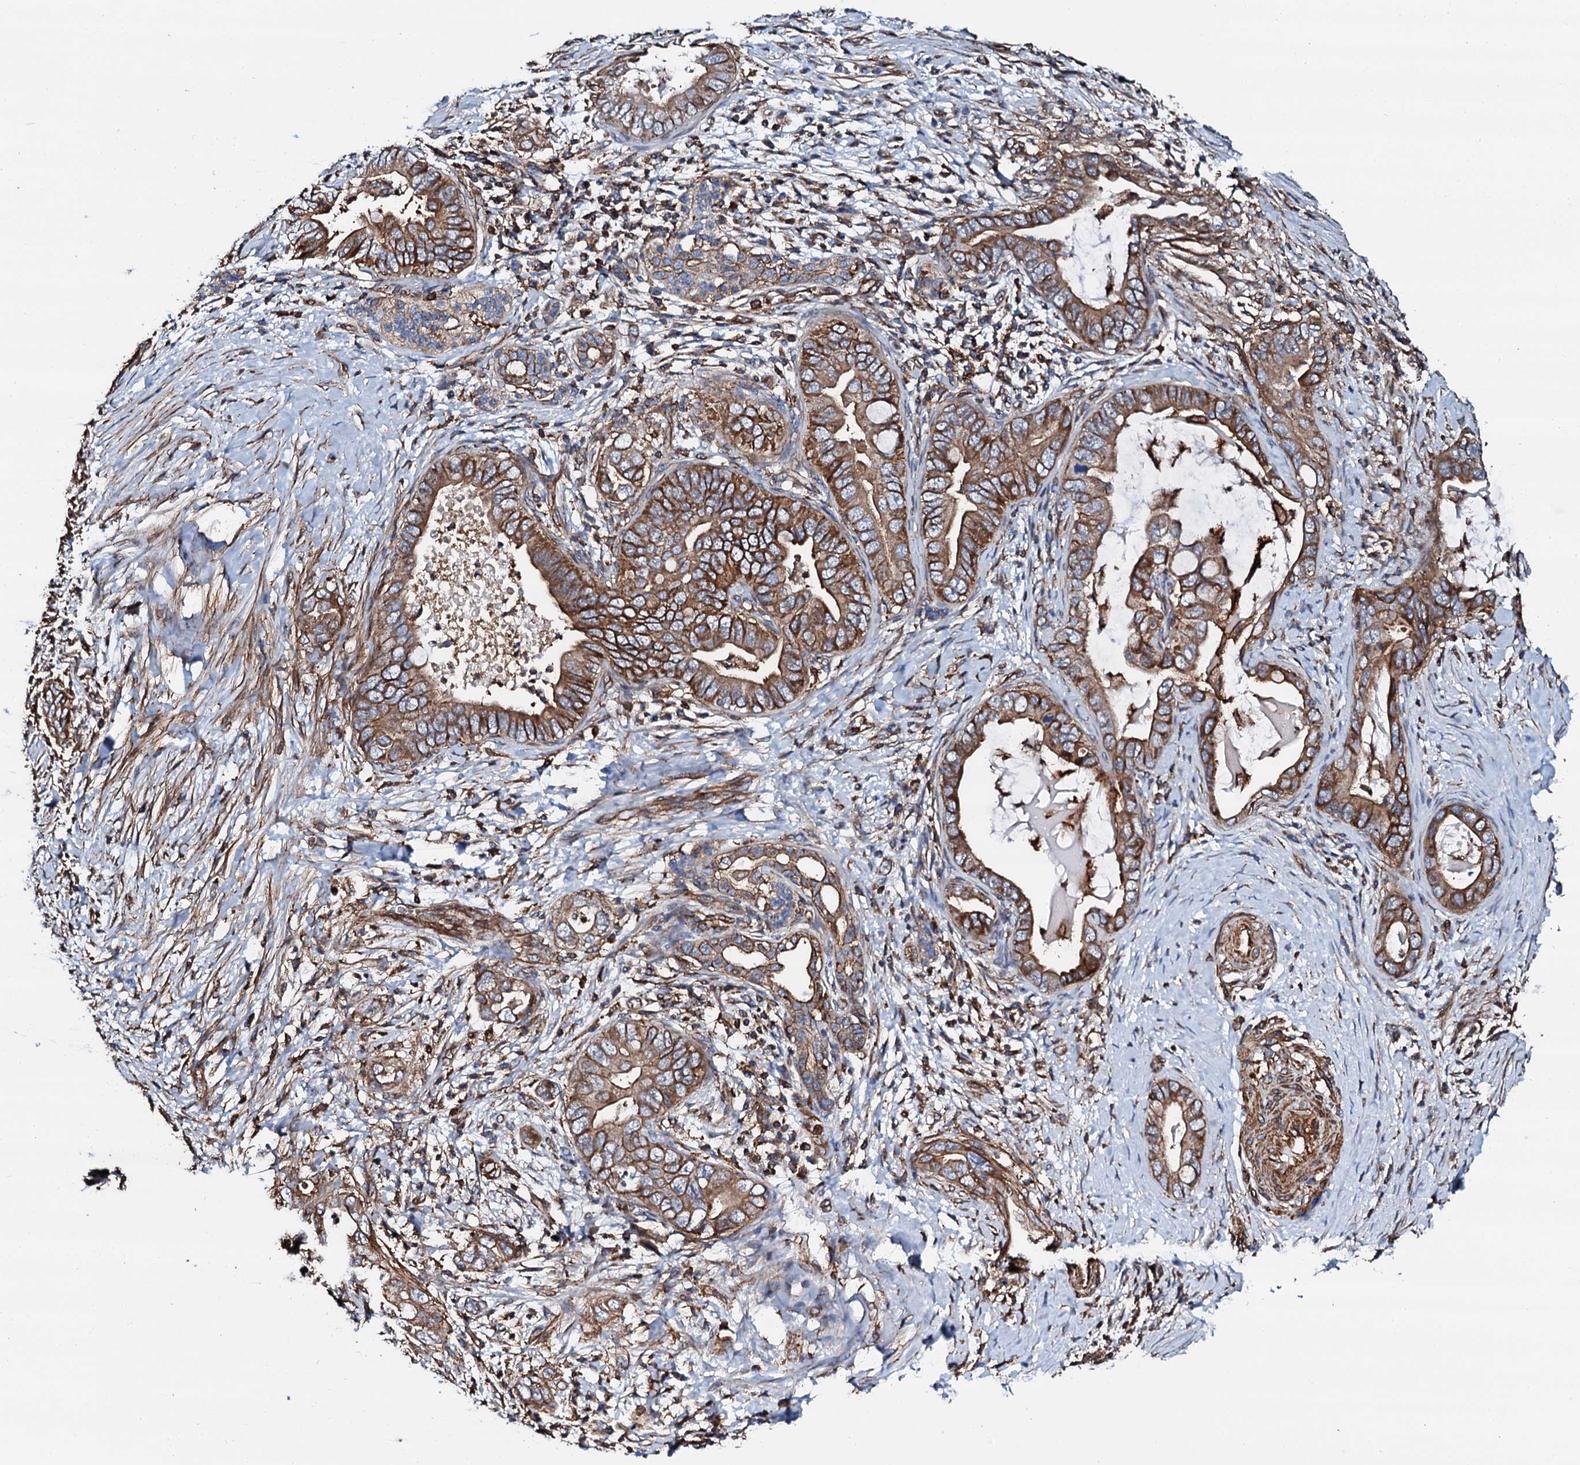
{"staining": {"intensity": "moderate", "quantity": ">75%", "location": "cytoplasmic/membranous"}, "tissue": "pancreatic cancer", "cell_type": "Tumor cells", "image_type": "cancer", "snomed": [{"axis": "morphology", "description": "Adenocarcinoma, NOS"}, {"axis": "topography", "description": "Pancreas"}], "caption": "Pancreatic adenocarcinoma stained for a protein shows moderate cytoplasmic/membranous positivity in tumor cells. (Stains: DAB in brown, nuclei in blue, Microscopy: brightfield microscopy at high magnification).", "gene": "INTS10", "patient": {"sex": "male", "age": 75}}